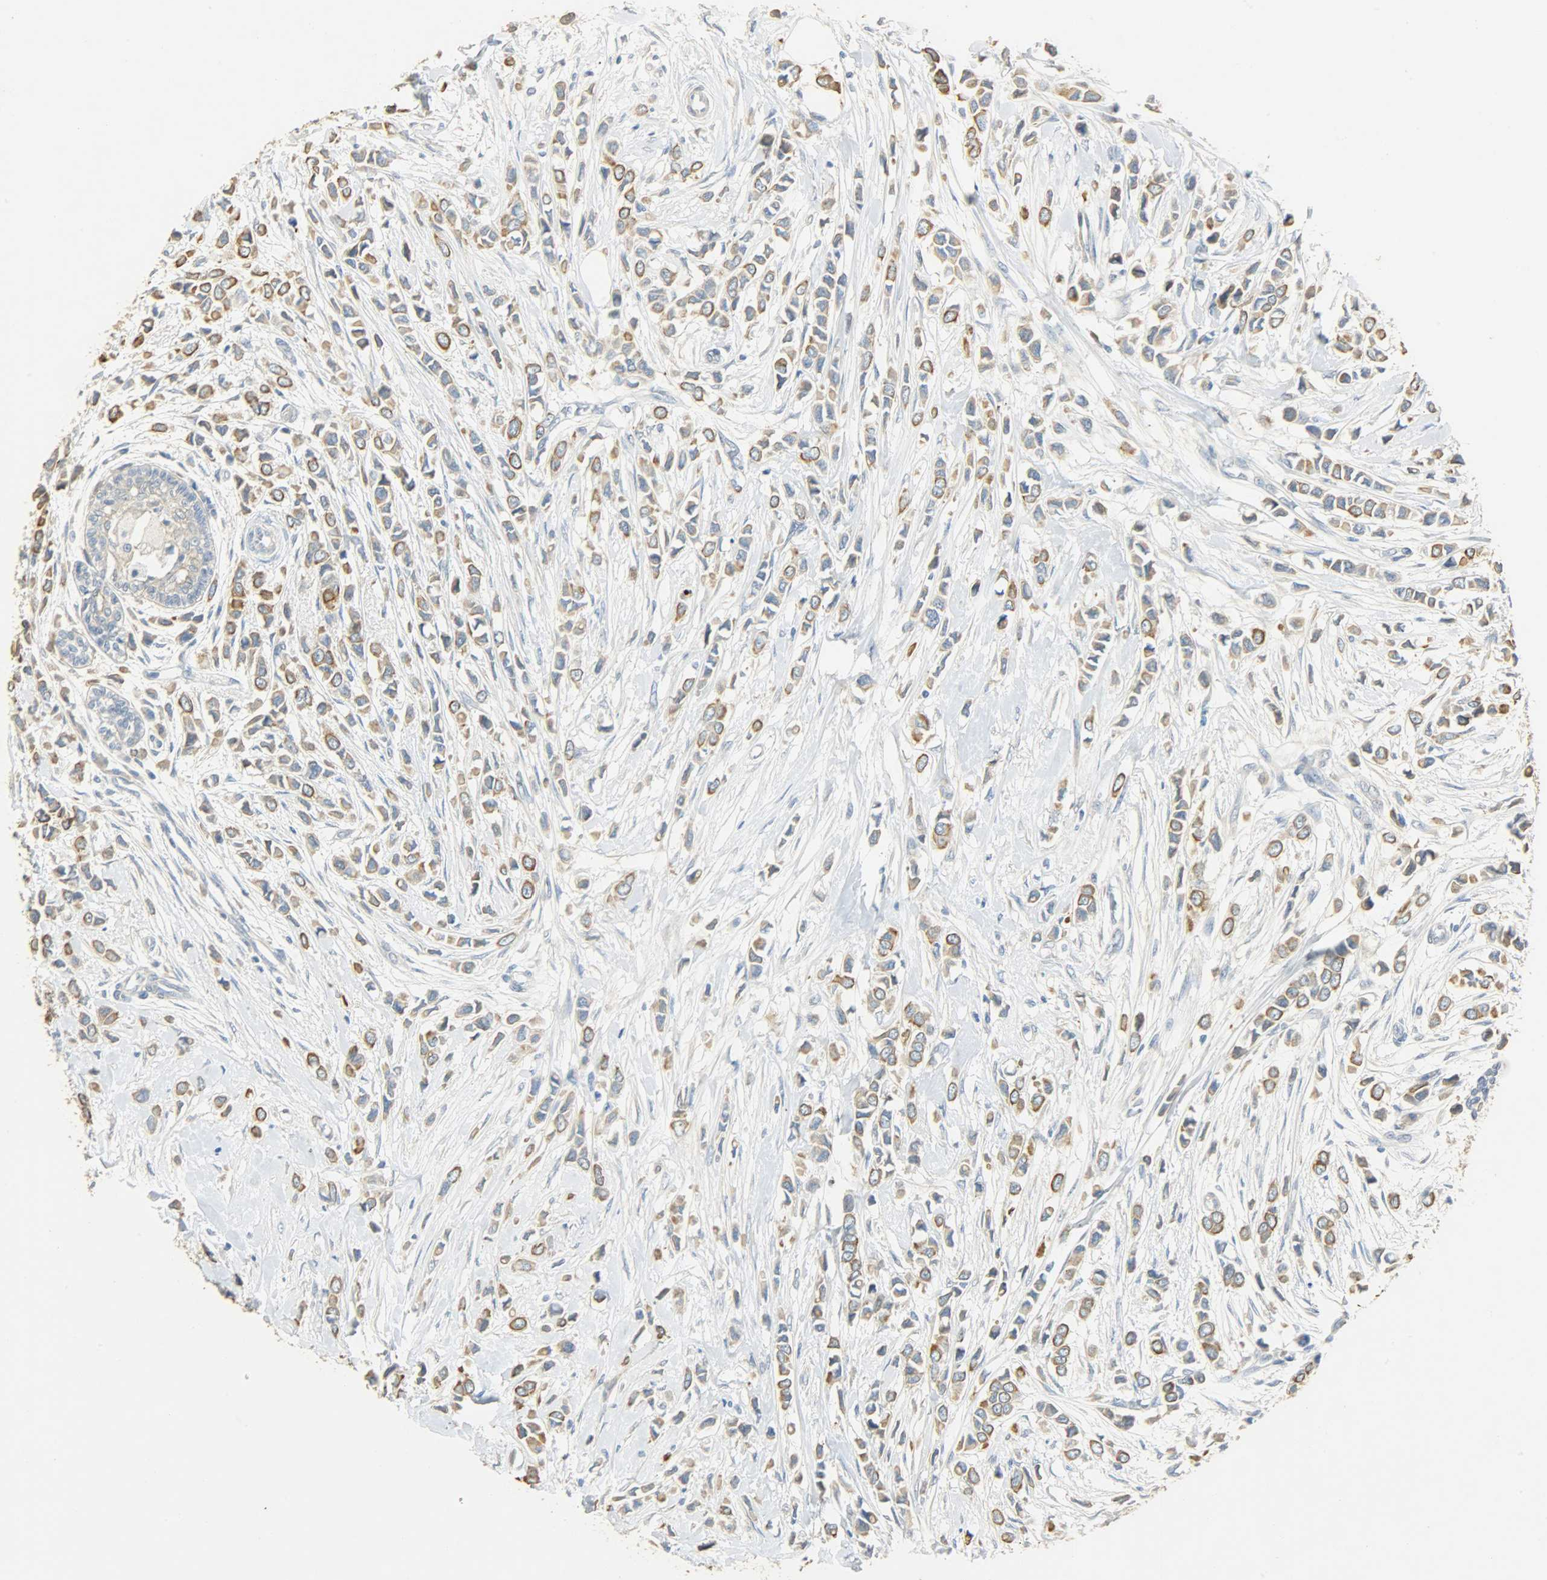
{"staining": {"intensity": "strong", "quantity": ">75%", "location": "cytoplasmic/membranous"}, "tissue": "breast cancer", "cell_type": "Tumor cells", "image_type": "cancer", "snomed": [{"axis": "morphology", "description": "Lobular carcinoma"}, {"axis": "topography", "description": "Breast"}], "caption": "Immunohistochemical staining of human breast cancer shows high levels of strong cytoplasmic/membranous protein expression in approximately >75% of tumor cells. Using DAB (brown) and hematoxylin (blue) stains, captured at high magnification using brightfield microscopy.", "gene": "USP13", "patient": {"sex": "female", "age": 51}}